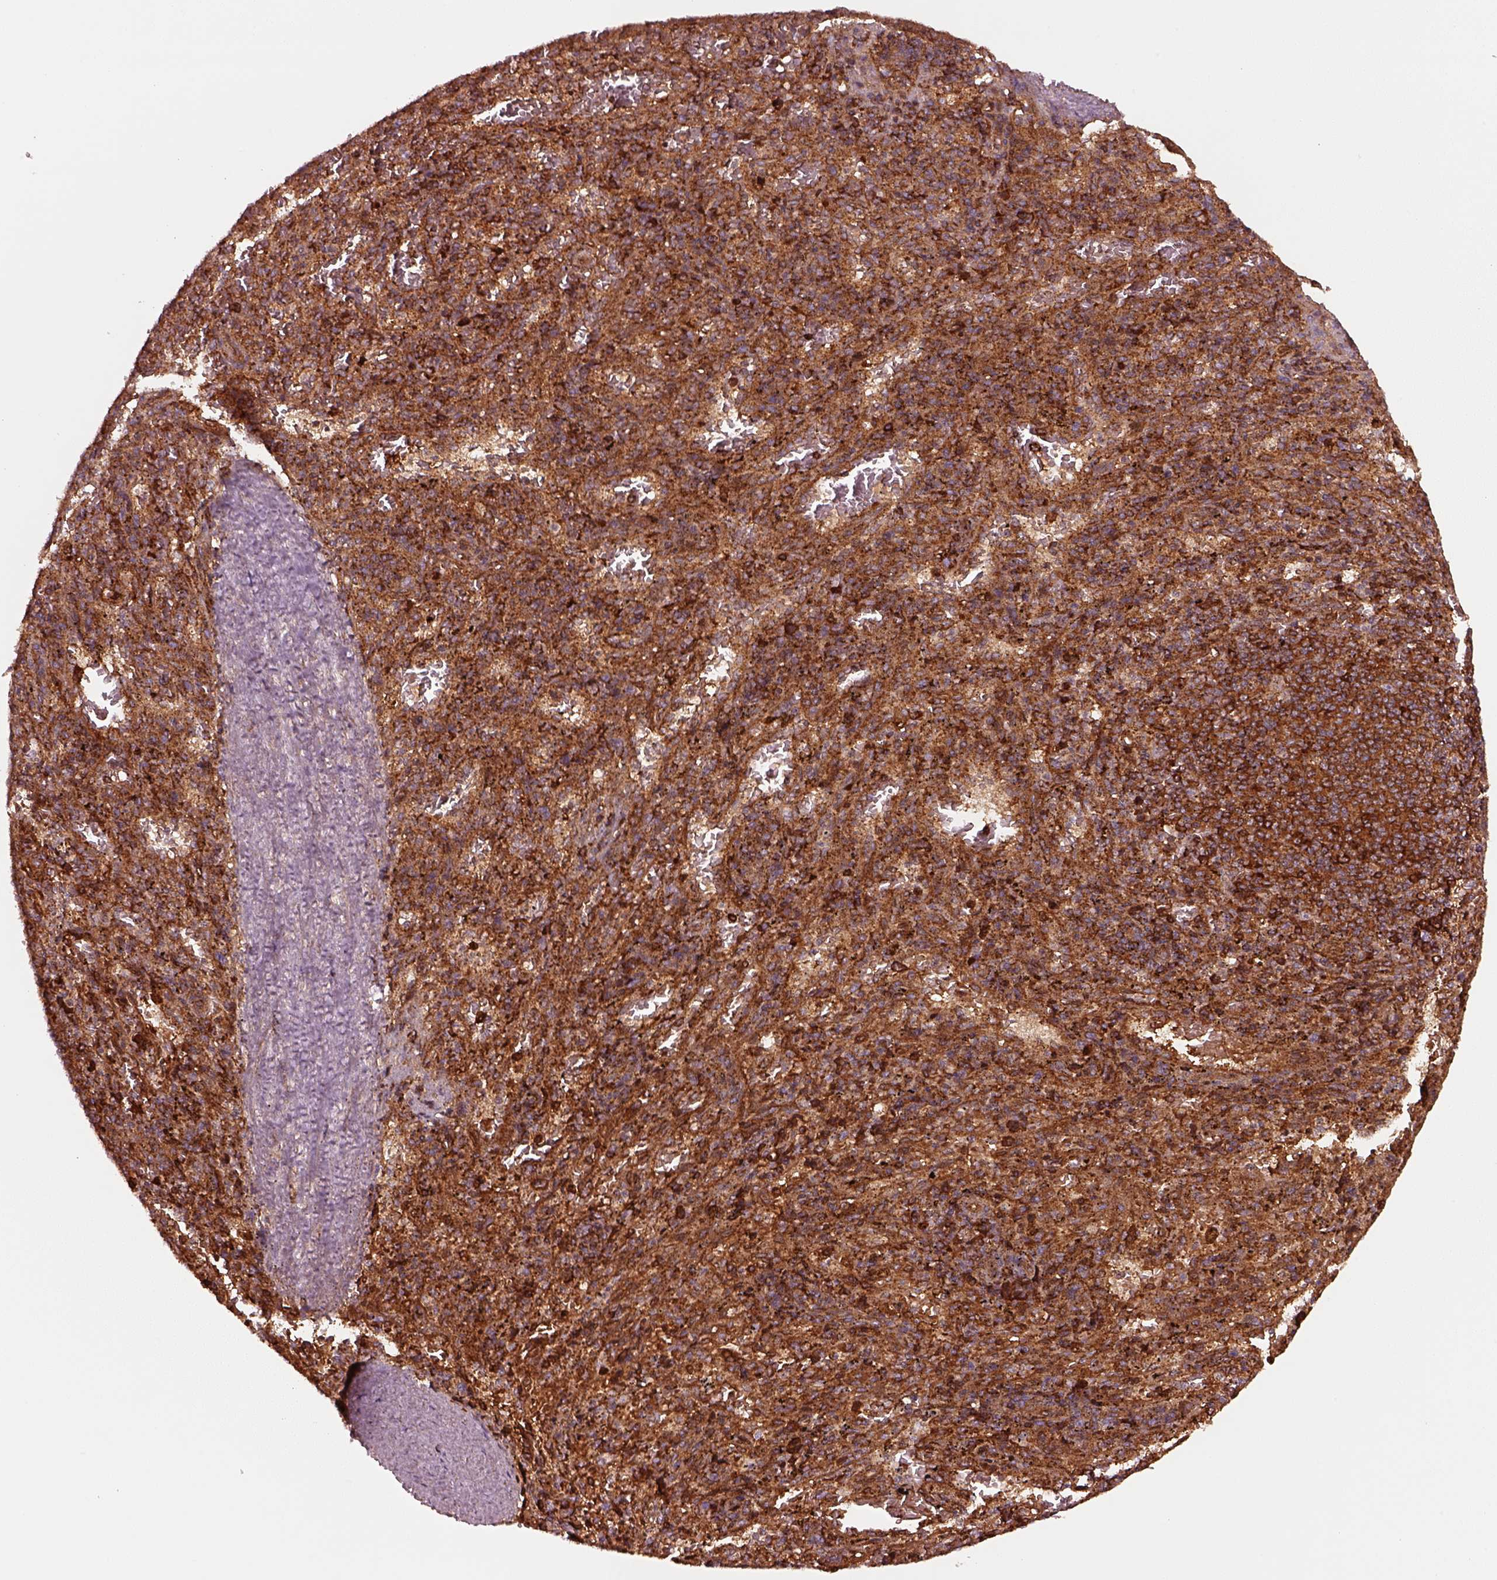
{"staining": {"intensity": "strong", "quantity": ">75%", "location": "cytoplasmic/membranous"}, "tissue": "spleen", "cell_type": "Cells in red pulp", "image_type": "normal", "snomed": [{"axis": "morphology", "description": "Normal tissue, NOS"}, {"axis": "topography", "description": "Spleen"}], "caption": "Strong cytoplasmic/membranous positivity is identified in approximately >75% of cells in red pulp in unremarkable spleen. (DAB (3,3'-diaminobenzidine) IHC, brown staining for protein, blue staining for nuclei).", "gene": "WASHC2A", "patient": {"sex": "male", "age": 57}}